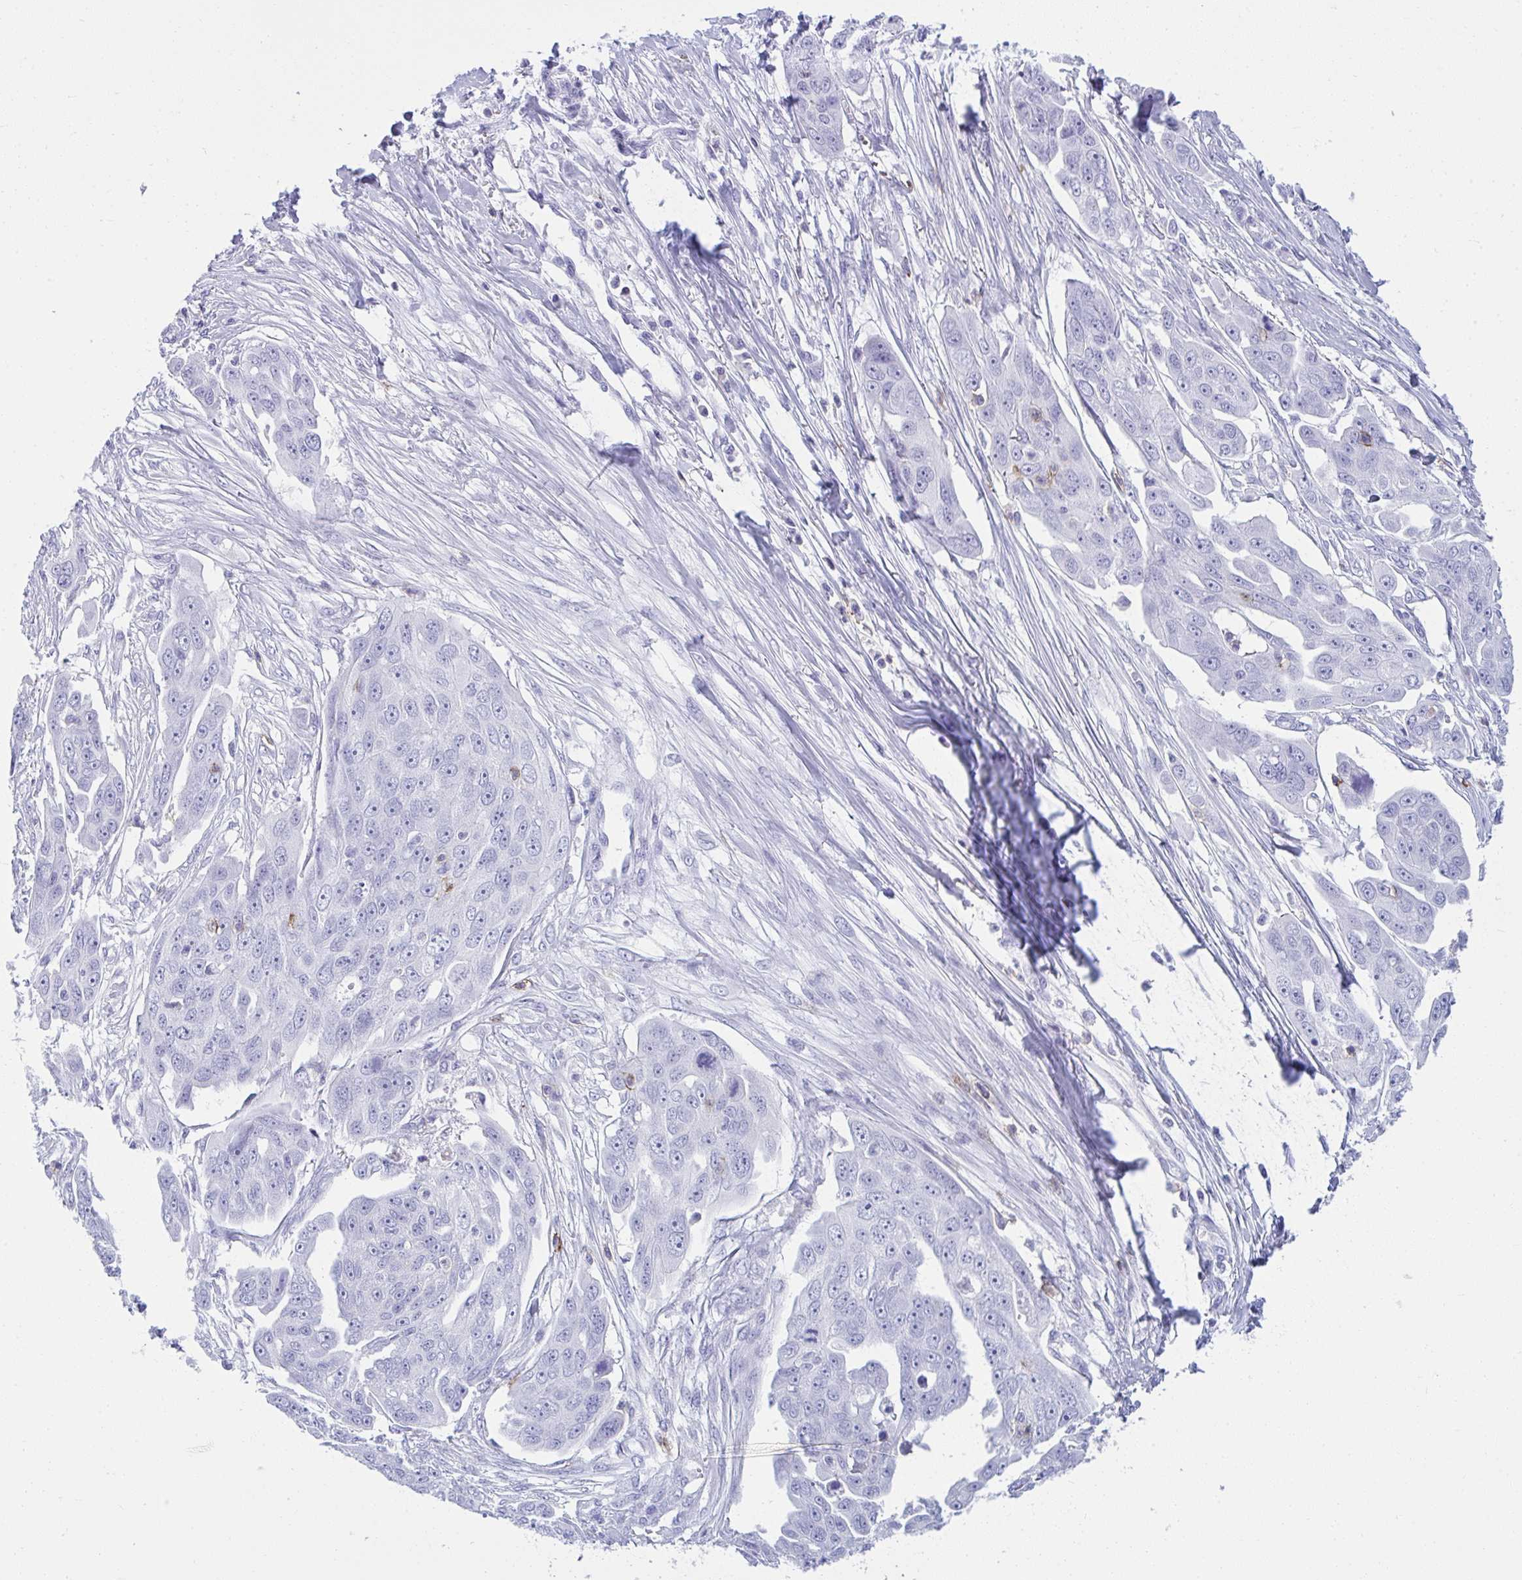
{"staining": {"intensity": "negative", "quantity": "none", "location": "none"}, "tissue": "ovarian cancer", "cell_type": "Tumor cells", "image_type": "cancer", "snomed": [{"axis": "morphology", "description": "Carcinoma, endometroid"}, {"axis": "topography", "description": "Ovary"}], "caption": "Ovarian endometroid carcinoma was stained to show a protein in brown. There is no significant expression in tumor cells.", "gene": "SPN", "patient": {"sex": "female", "age": 70}}